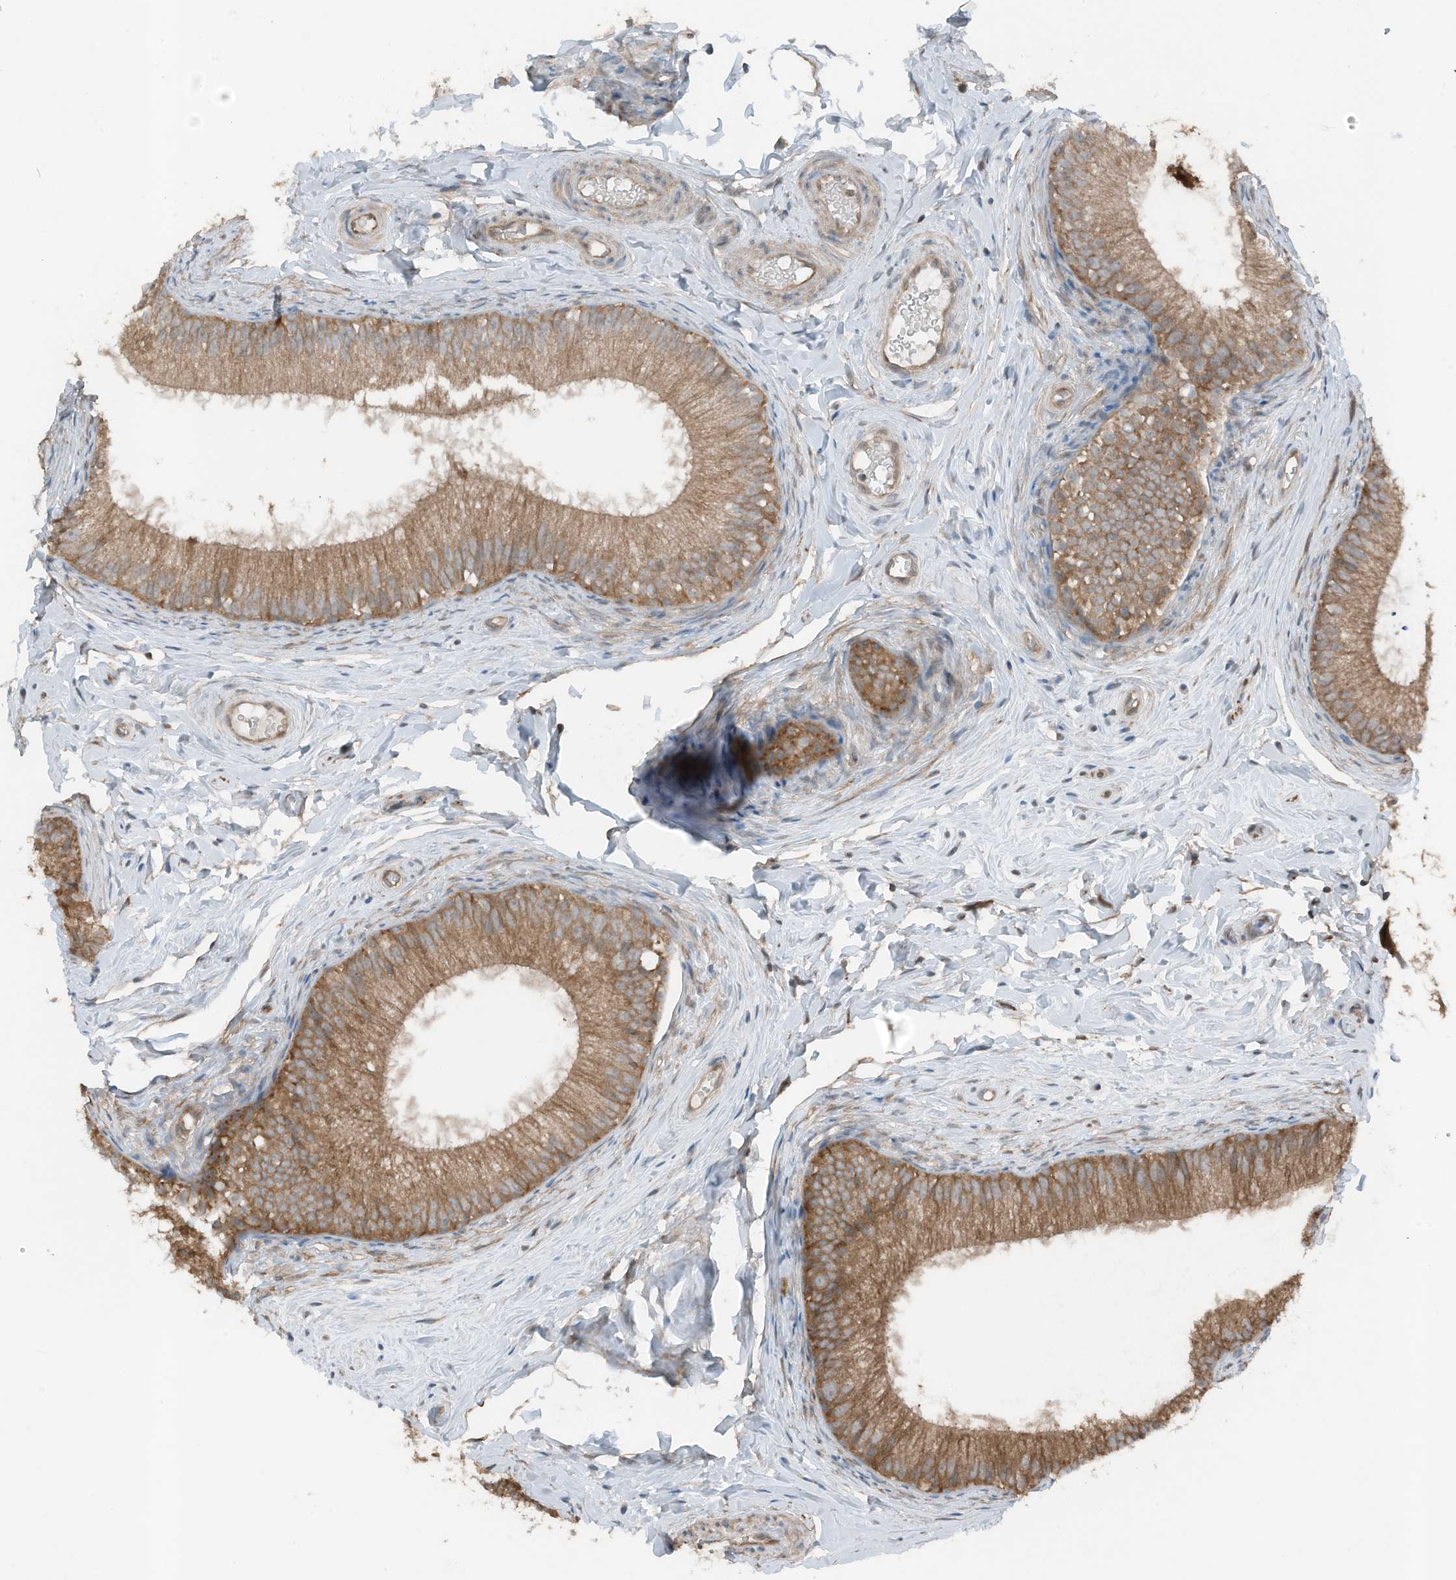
{"staining": {"intensity": "moderate", "quantity": ">75%", "location": "cytoplasmic/membranous"}, "tissue": "epididymis", "cell_type": "Glandular cells", "image_type": "normal", "snomed": [{"axis": "morphology", "description": "Normal tissue, NOS"}, {"axis": "topography", "description": "Epididymis"}], "caption": "DAB (3,3'-diaminobenzidine) immunohistochemical staining of normal human epididymis shows moderate cytoplasmic/membranous protein staining in about >75% of glandular cells. (DAB (3,3'-diaminobenzidine) IHC with brightfield microscopy, high magnification).", "gene": "TXNDC9", "patient": {"sex": "male", "age": 34}}